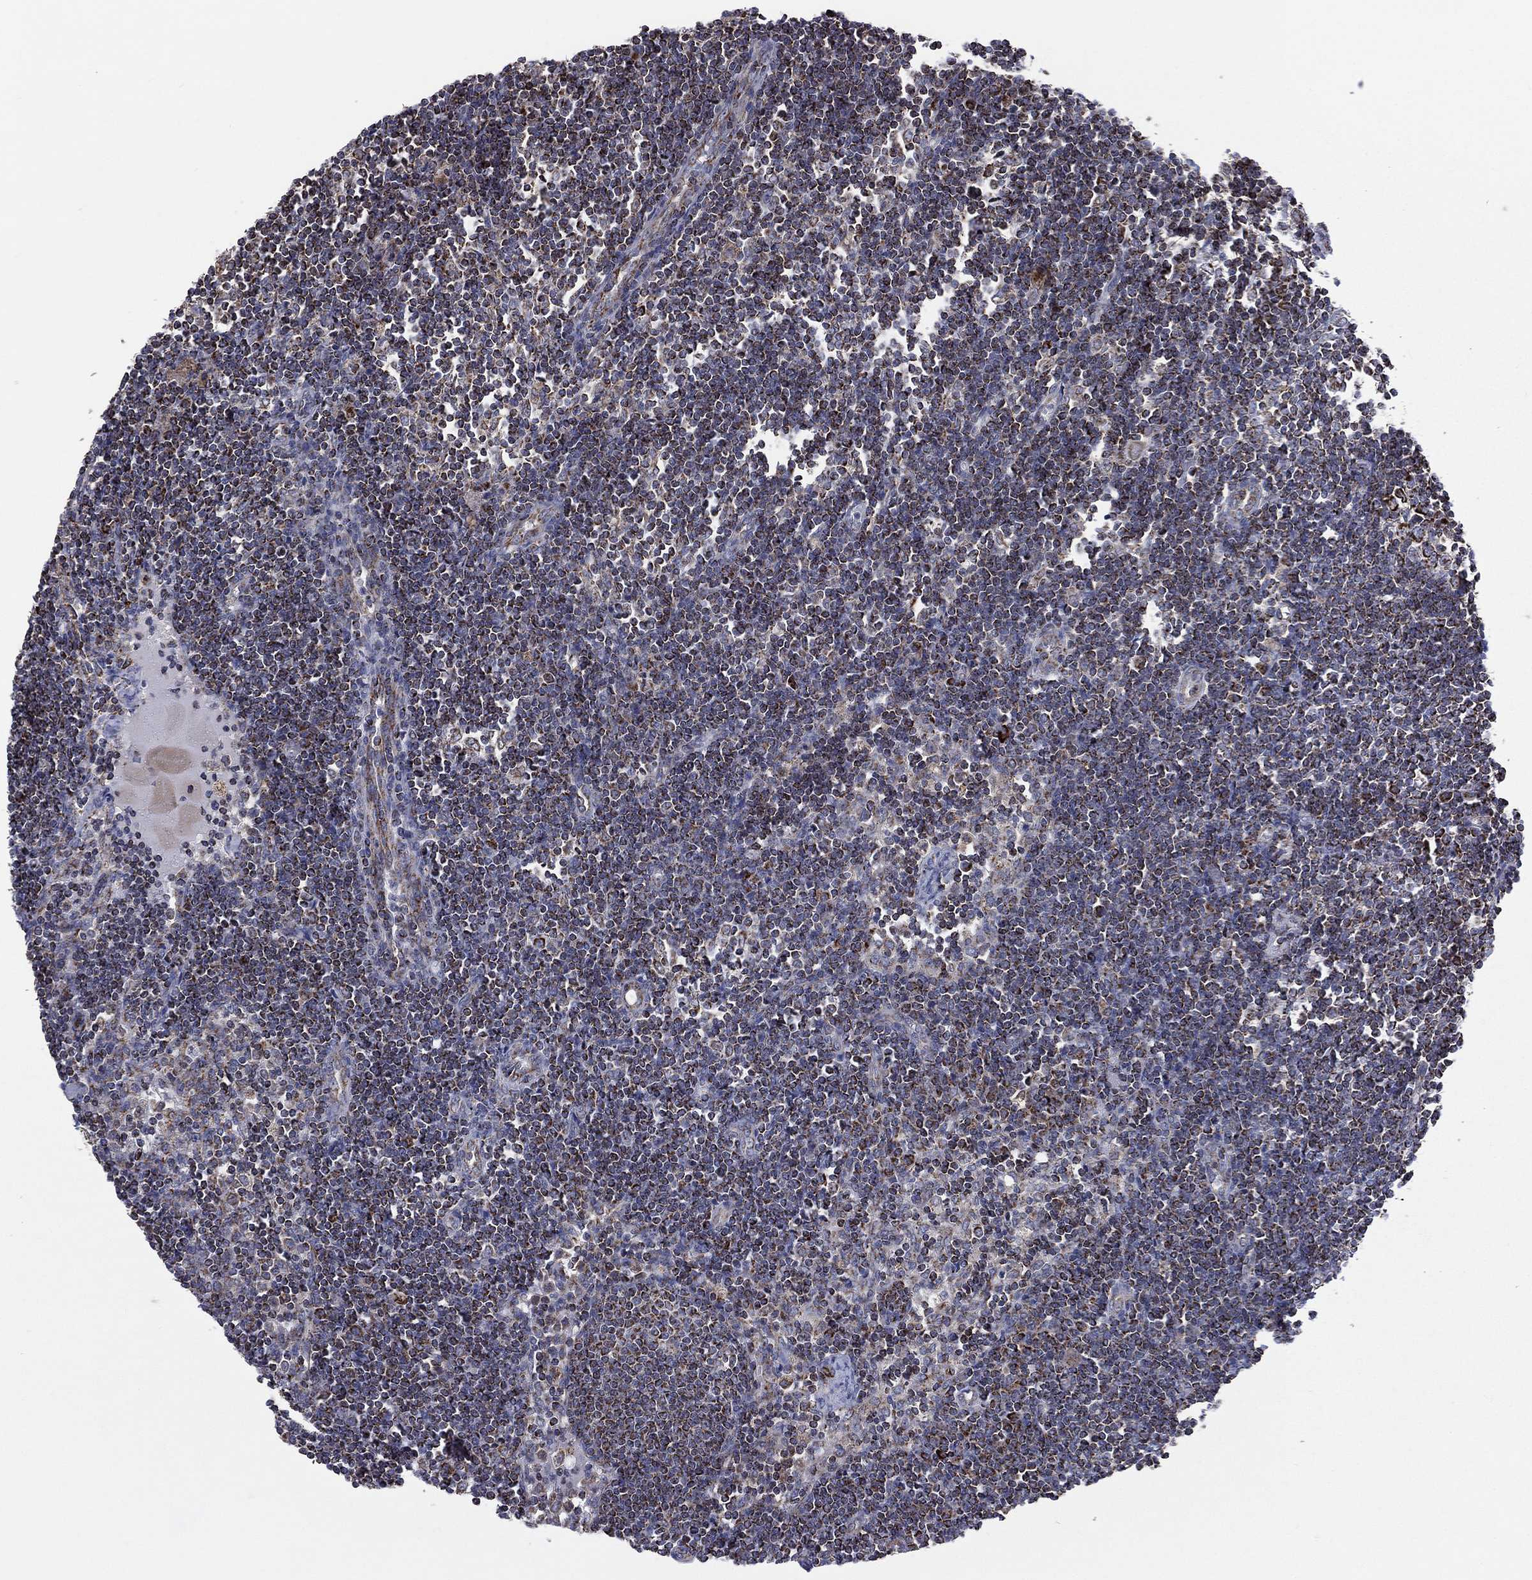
{"staining": {"intensity": "strong", "quantity": "25%-75%", "location": "cytoplasmic/membranous"}, "tissue": "lymph node", "cell_type": "Non-germinal center cells", "image_type": "normal", "snomed": [{"axis": "morphology", "description": "Normal tissue, NOS"}, {"axis": "morphology", "description": "Adenocarcinoma, NOS"}, {"axis": "topography", "description": "Lymph node"}, {"axis": "topography", "description": "Pancreas"}], "caption": "An image of human lymph node stained for a protein demonstrates strong cytoplasmic/membranous brown staining in non-germinal center cells. (Brightfield microscopy of DAB IHC at high magnification).", "gene": "GOT2", "patient": {"sex": "female", "age": 58}}